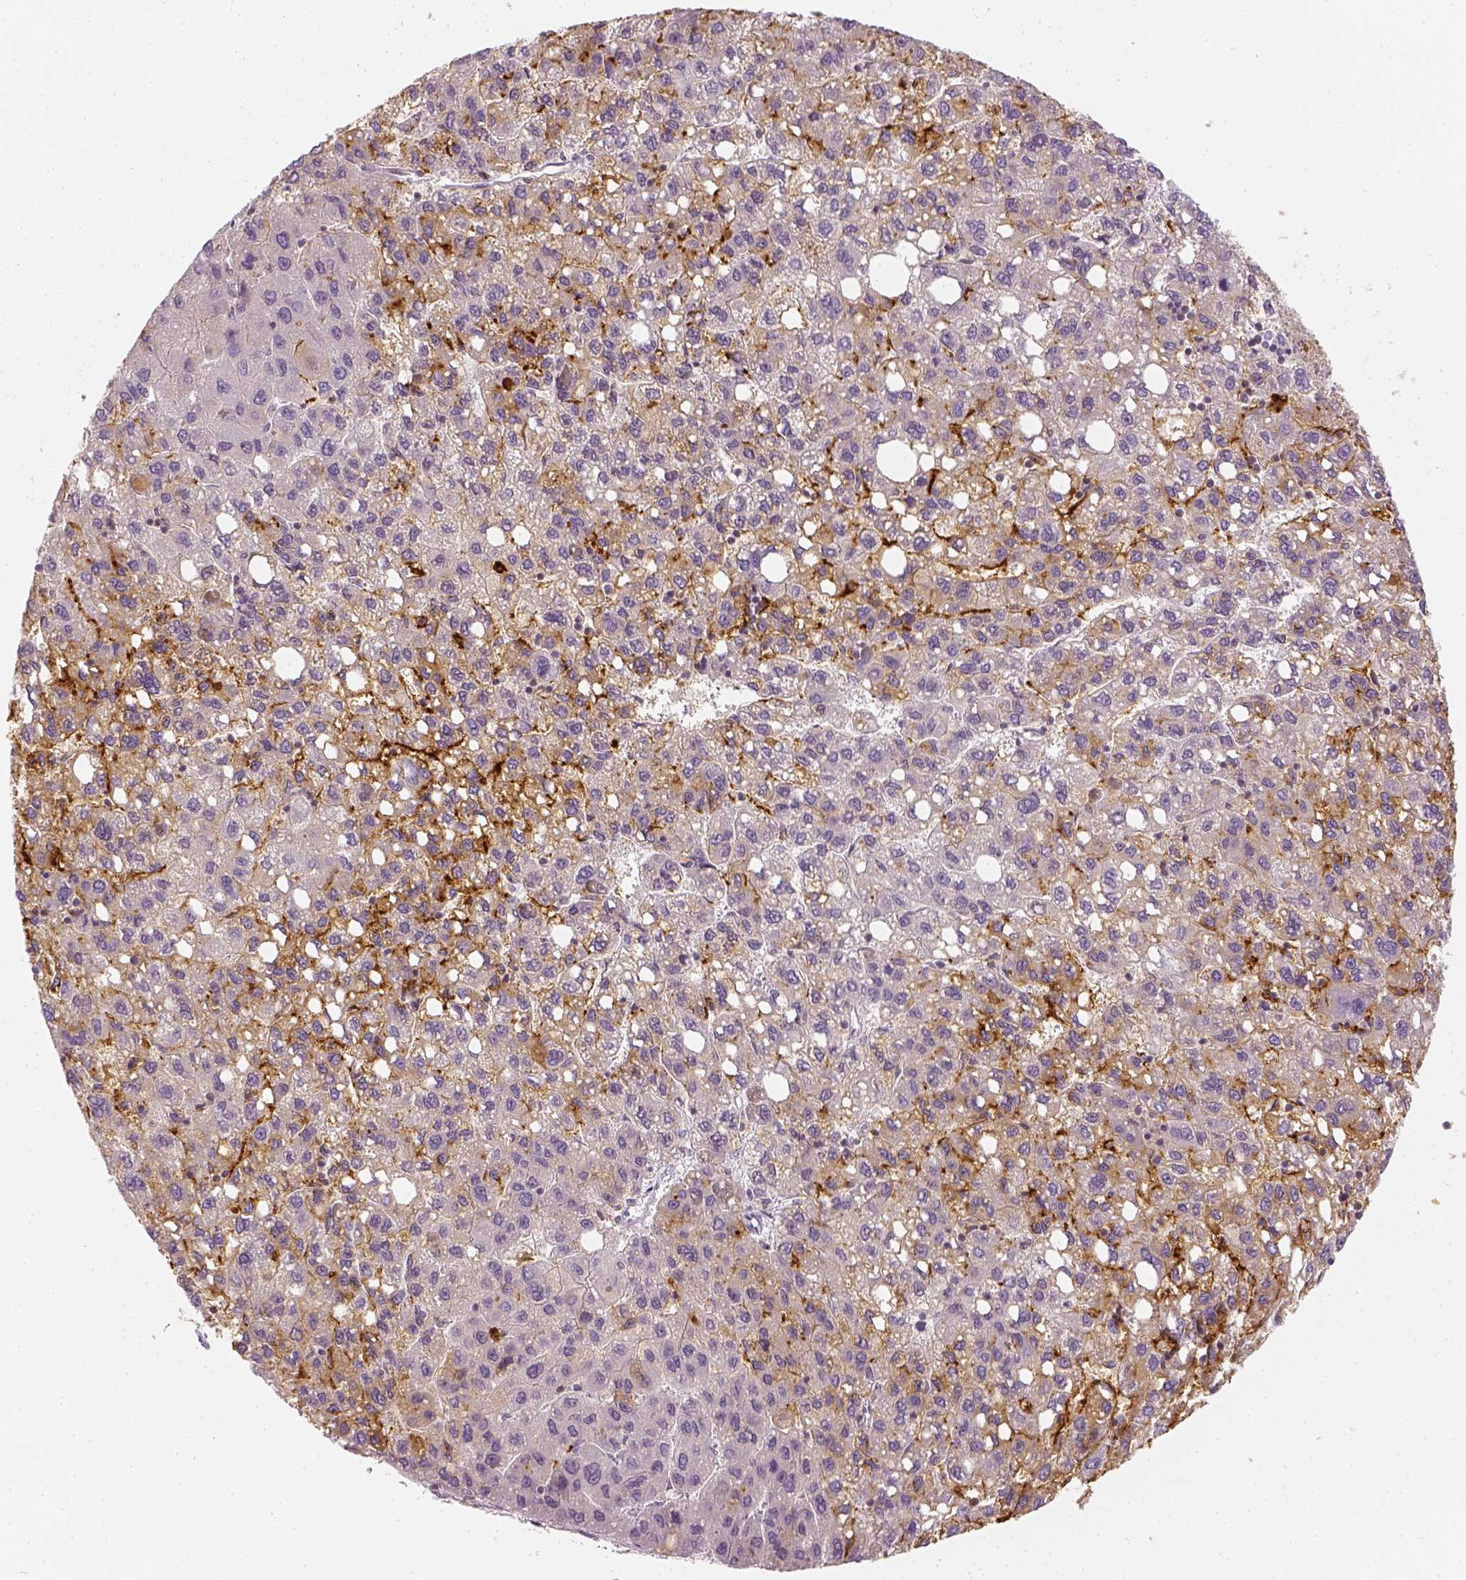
{"staining": {"intensity": "weak", "quantity": "25%-75%", "location": "cytoplasmic/membranous"}, "tissue": "liver cancer", "cell_type": "Tumor cells", "image_type": "cancer", "snomed": [{"axis": "morphology", "description": "Carcinoma, Hepatocellular, NOS"}, {"axis": "topography", "description": "Liver"}], "caption": "Tumor cells exhibit low levels of weak cytoplasmic/membranous expression in approximately 25%-75% of cells in human liver cancer (hepatocellular carcinoma).", "gene": "CD14", "patient": {"sex": "female", "age": 82}}